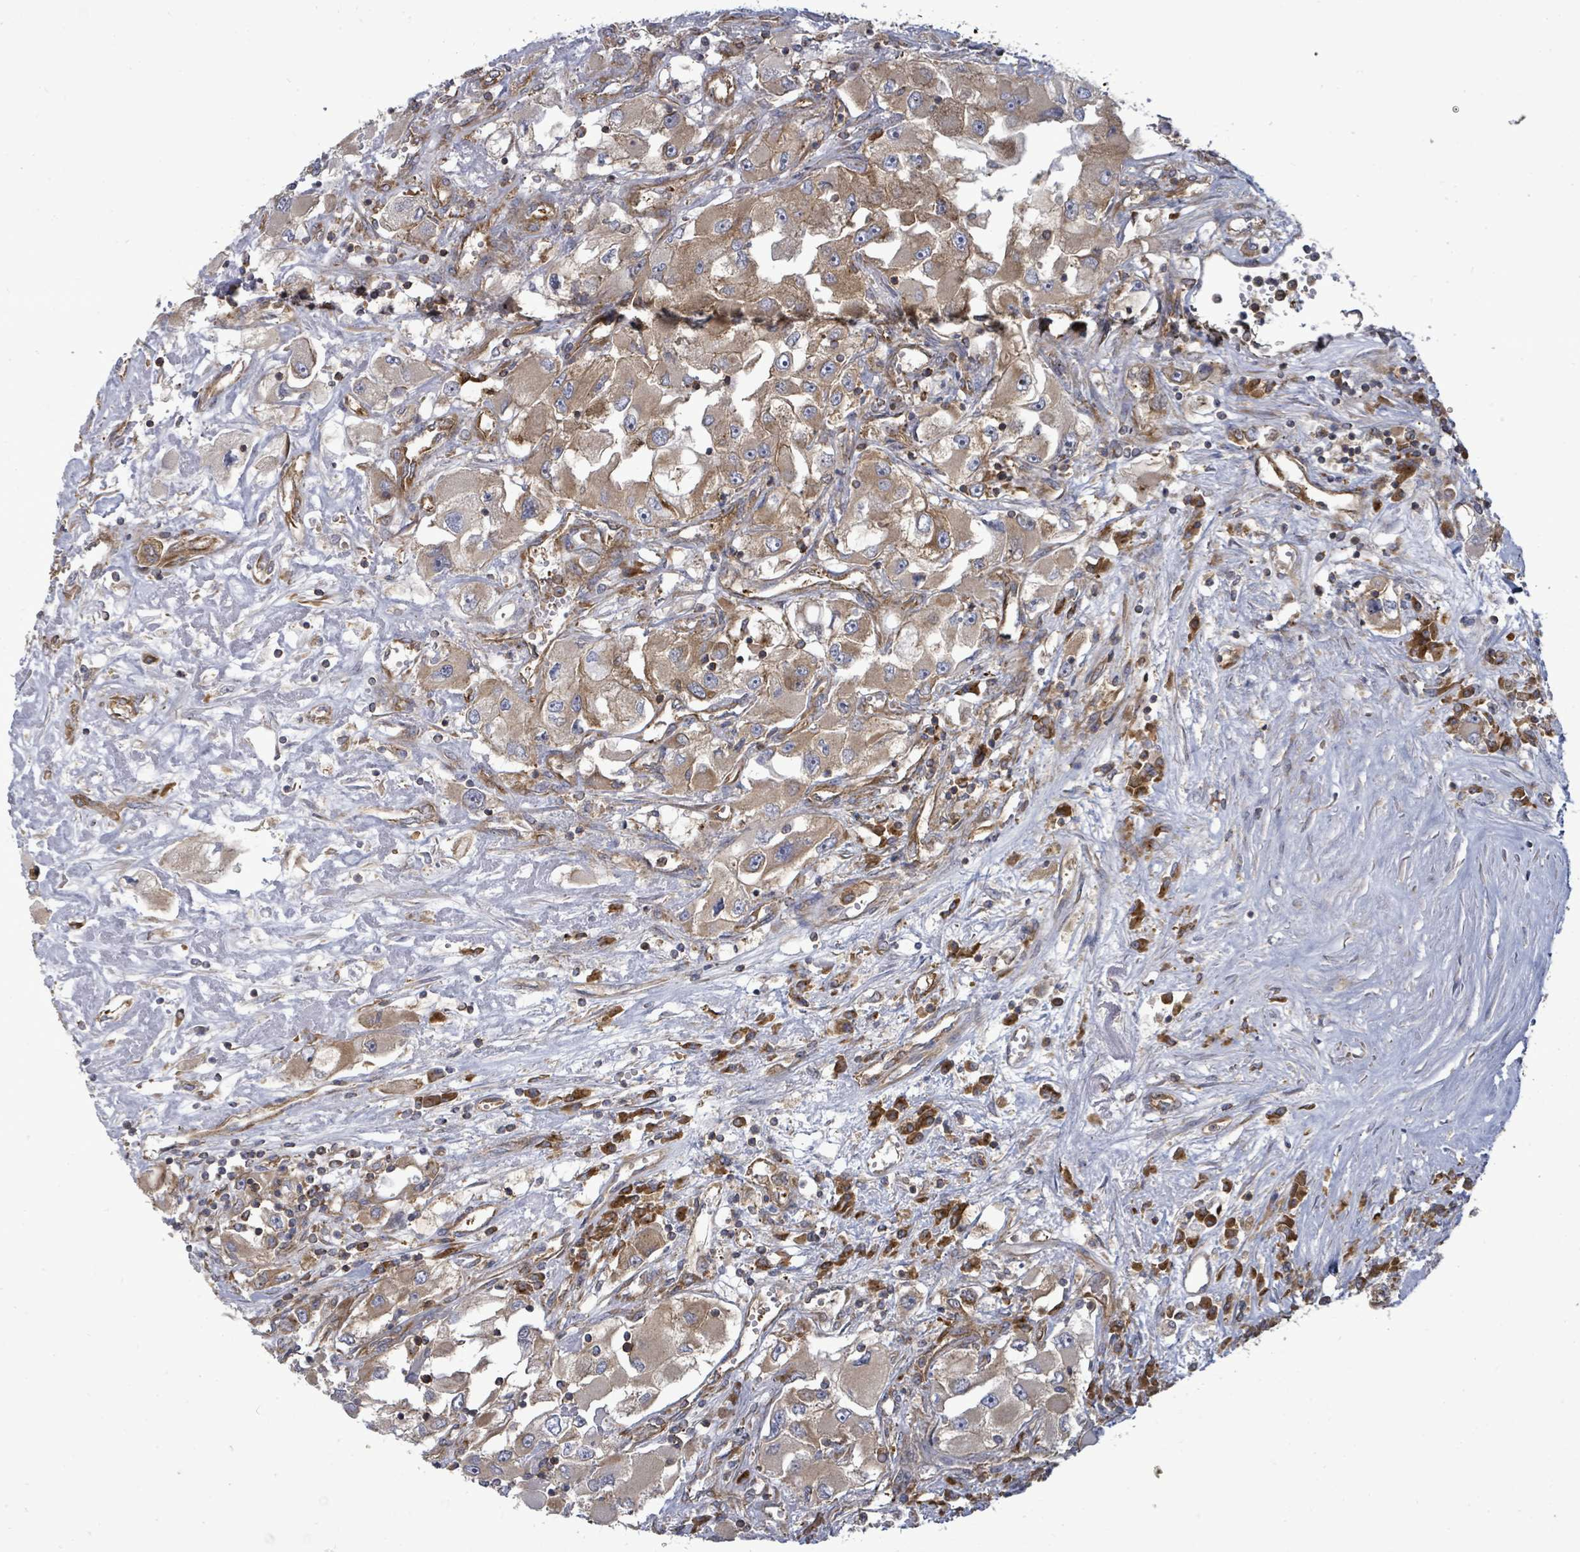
{"staining": {"intensity": "moderate", "quantity": ">75%", "location": "cytoplasmic/membranous"}, "tissue": "renal cancer", "cell_type": "Tumor cells", "image_type": "cancer", "snomed": [{"axis": "morphology", "description": "Adenocarcinoma, NOS"}, {"axis": "topography", "description": "Kidney"}], "caption": "A medium amount of moderate cytoplasmic/membranous positivity is appreciated in approximately >75% of tumor cells in adenocarcinoma (renal) tissue. The protein of interest is shown in brown color, while the nuclei are stained blue.", "gene": "EIF3C", "patient": {"sex": "female", "age": 52}}